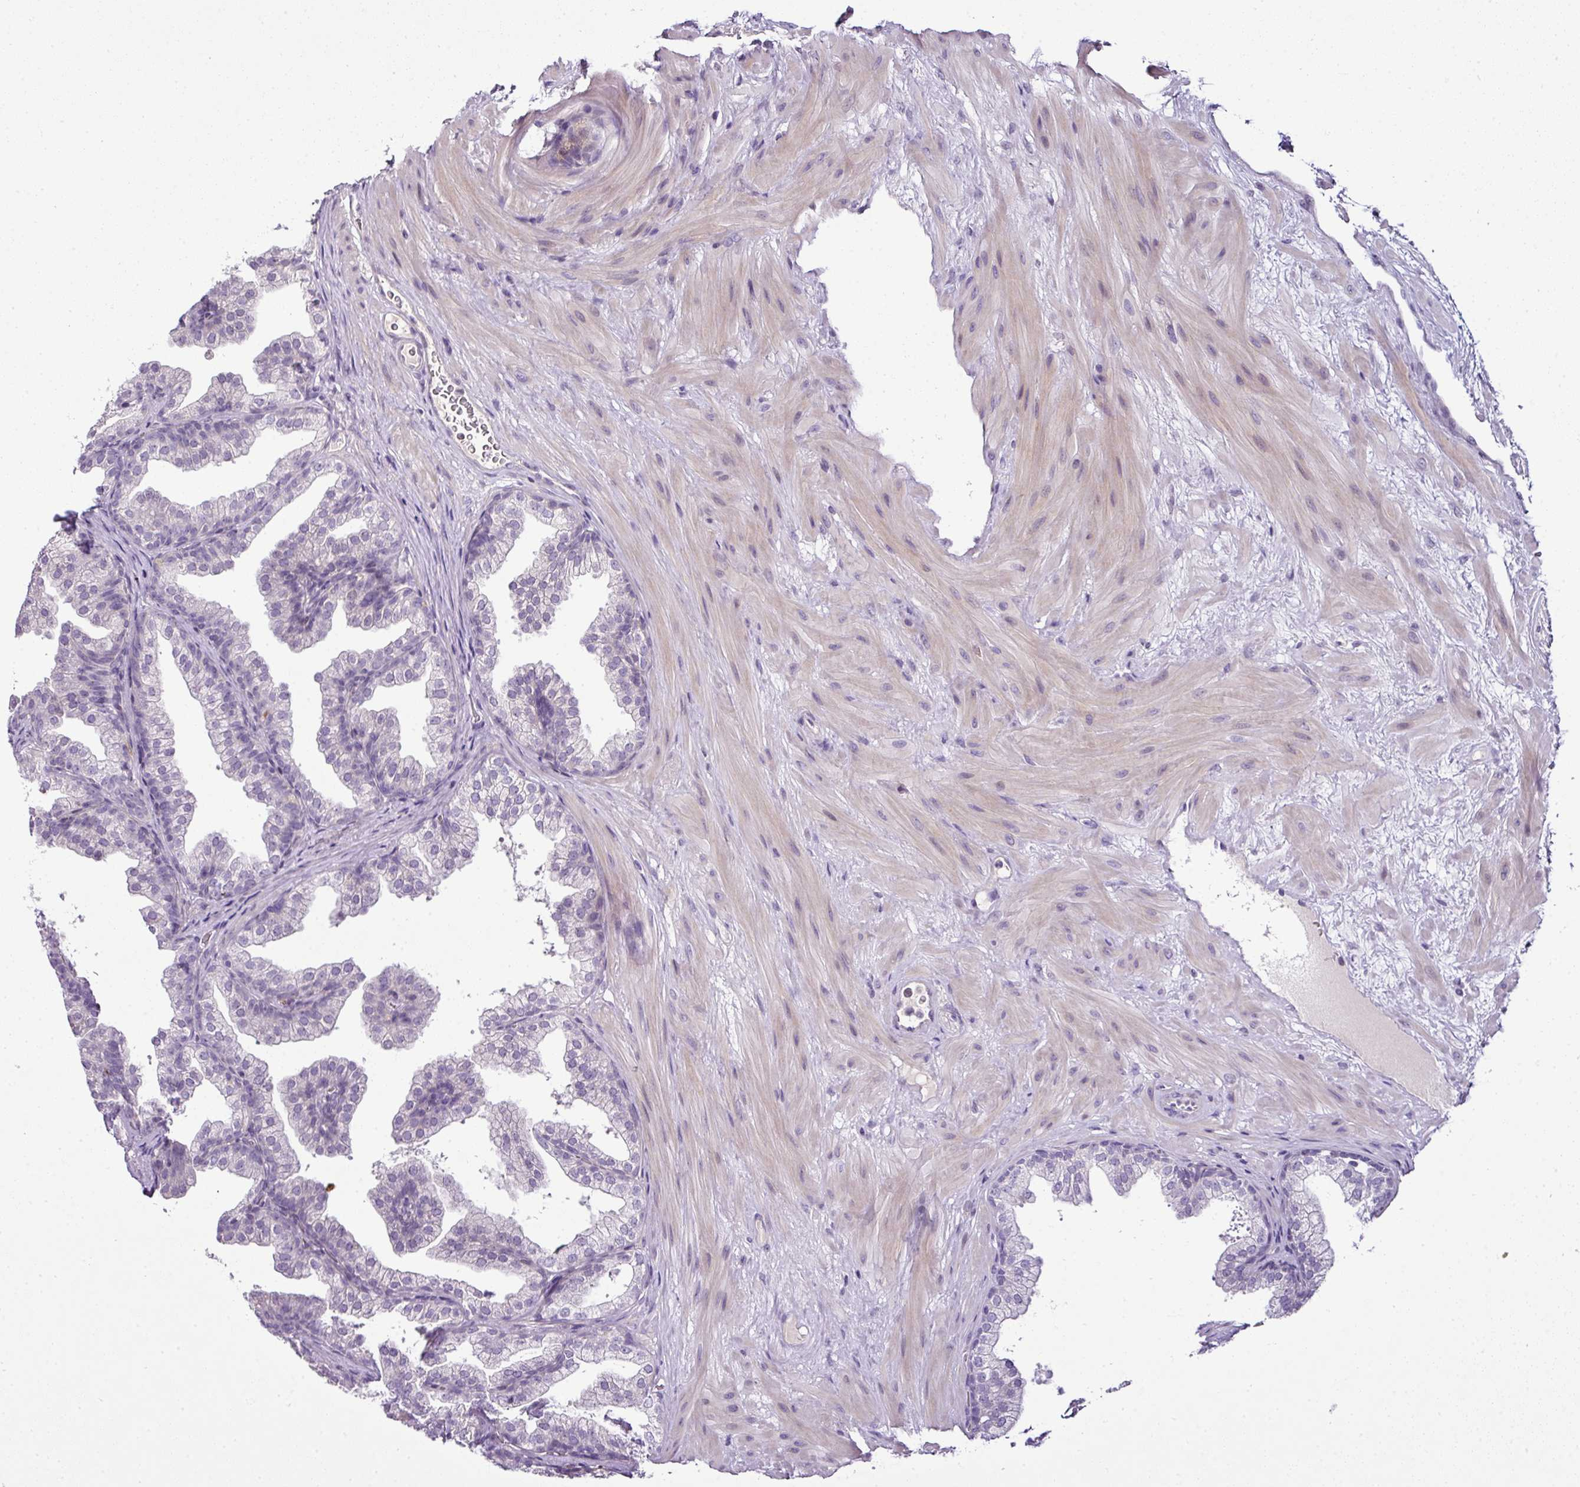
{"staining": {"intensity": "negative", "quantity": "none", "location": "none"}, "tissue": "prostate", "cell_type": "Glandular cells", "image_type": "normal", "snomed": [{"axis": "morphology", "description": "Normal tissue, NOS"}, {"axis": "topography", "description": "Prostate"}], "caption": "This is a image of immunohistochemistry (IHC) staining of unremarkable prostate, which shows no staining in glandular cells. Brightfield microscopy of IHC stained with DAB (3,3'-diaminobenzidine) (brown) and hematoxylin (blue), captured at high magnification.", "gene": "TEX30", "patient": {"sex": "male", "age": 37}}